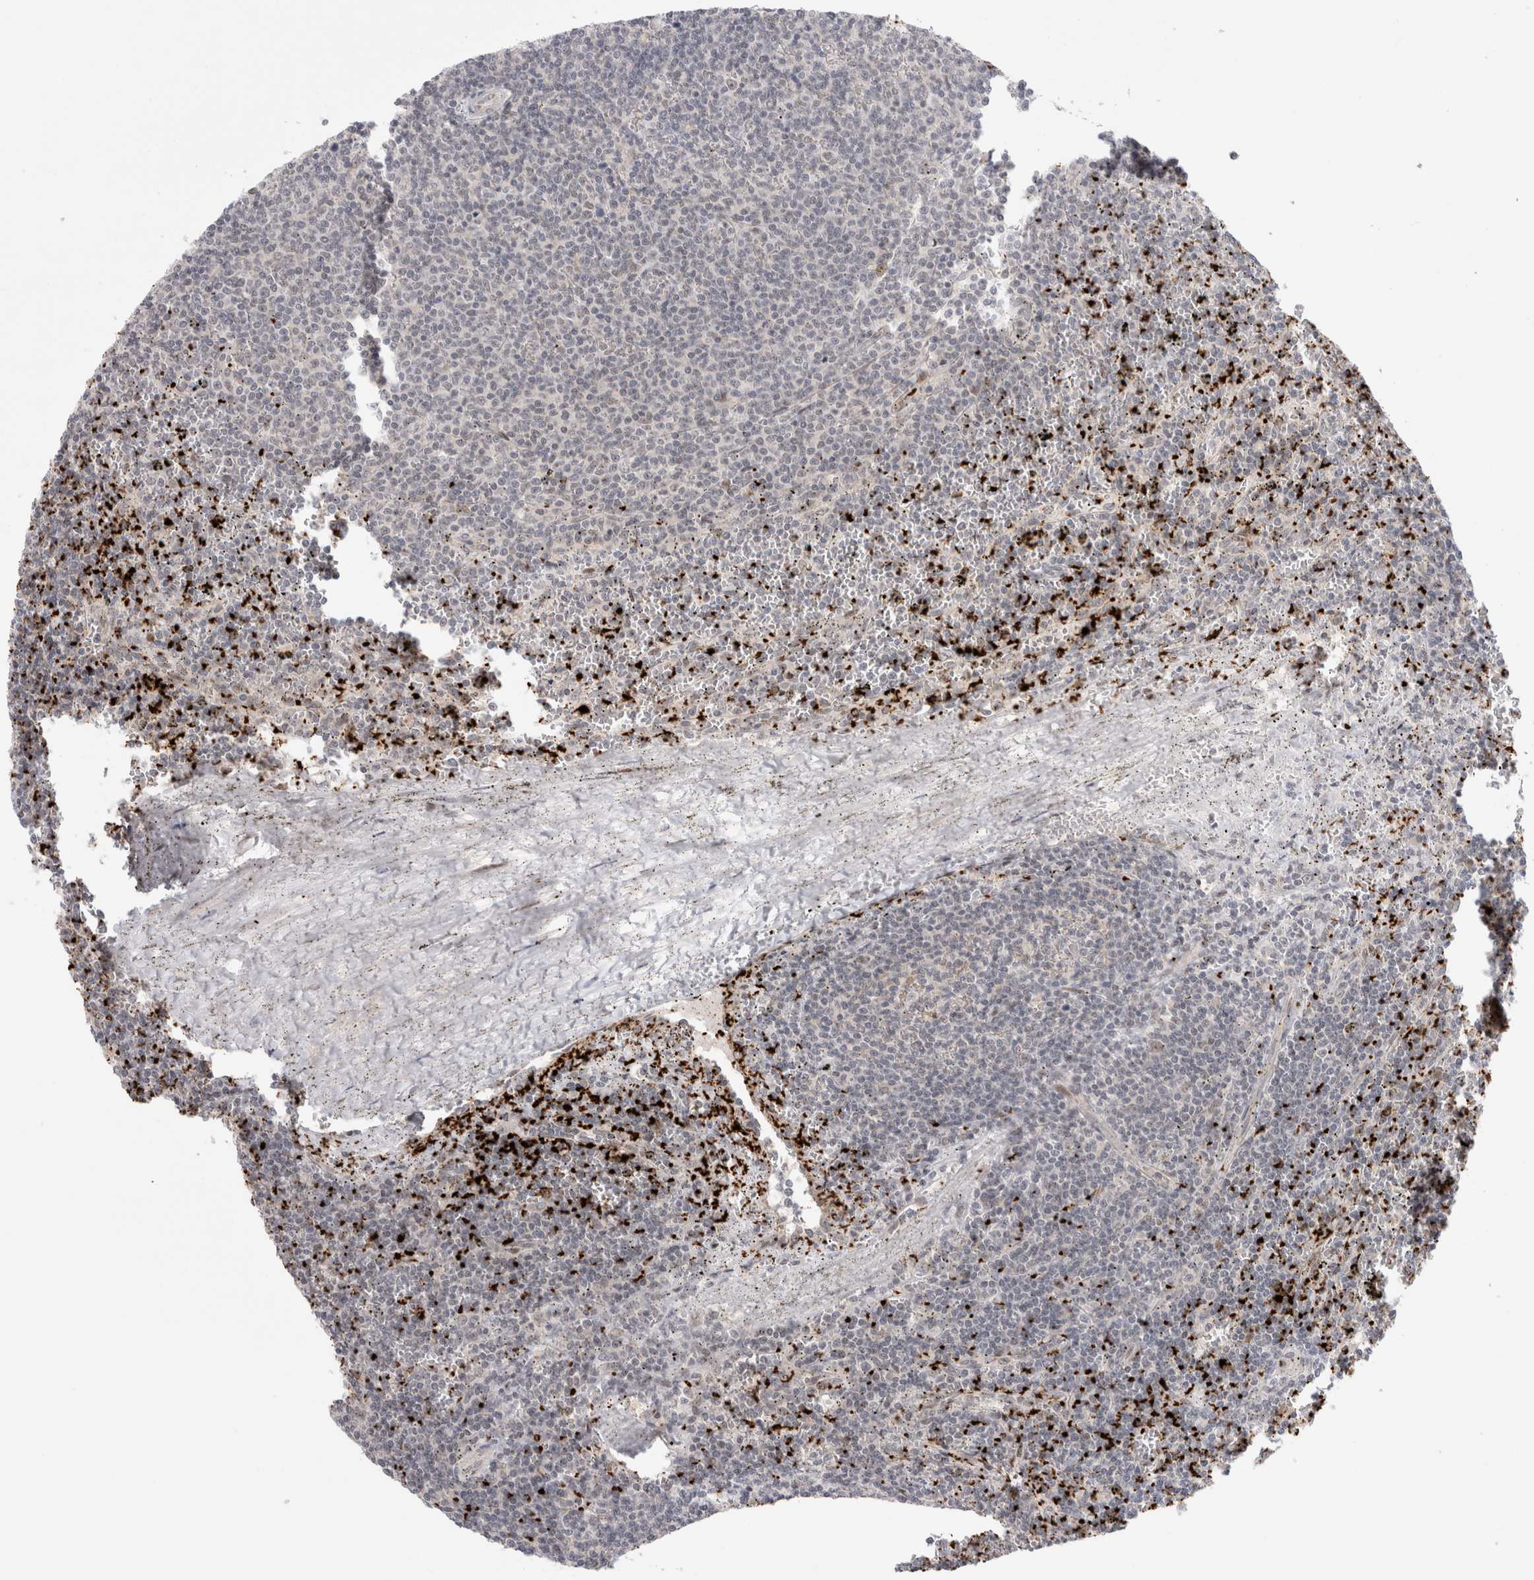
{"staining": {"intensity": "negative", "quantity": "none", "location": "none"}, "tissue": "lymphoma", "cell_type": "Tumor cells", "image_type": "cancer", "snomed": [{"axis": "morphology", "description": "Malignant lymphoma, non-Hodgkin's type, Low grade"}, {"axis": "topography", "description": "Spleen"}], "caption": "A photomicrograph of lymphoma stained for a protein demonstrates no brown staining in tumor cells.", "gene": "VPS28", "patient": {"sex": "female", "age": 50}}